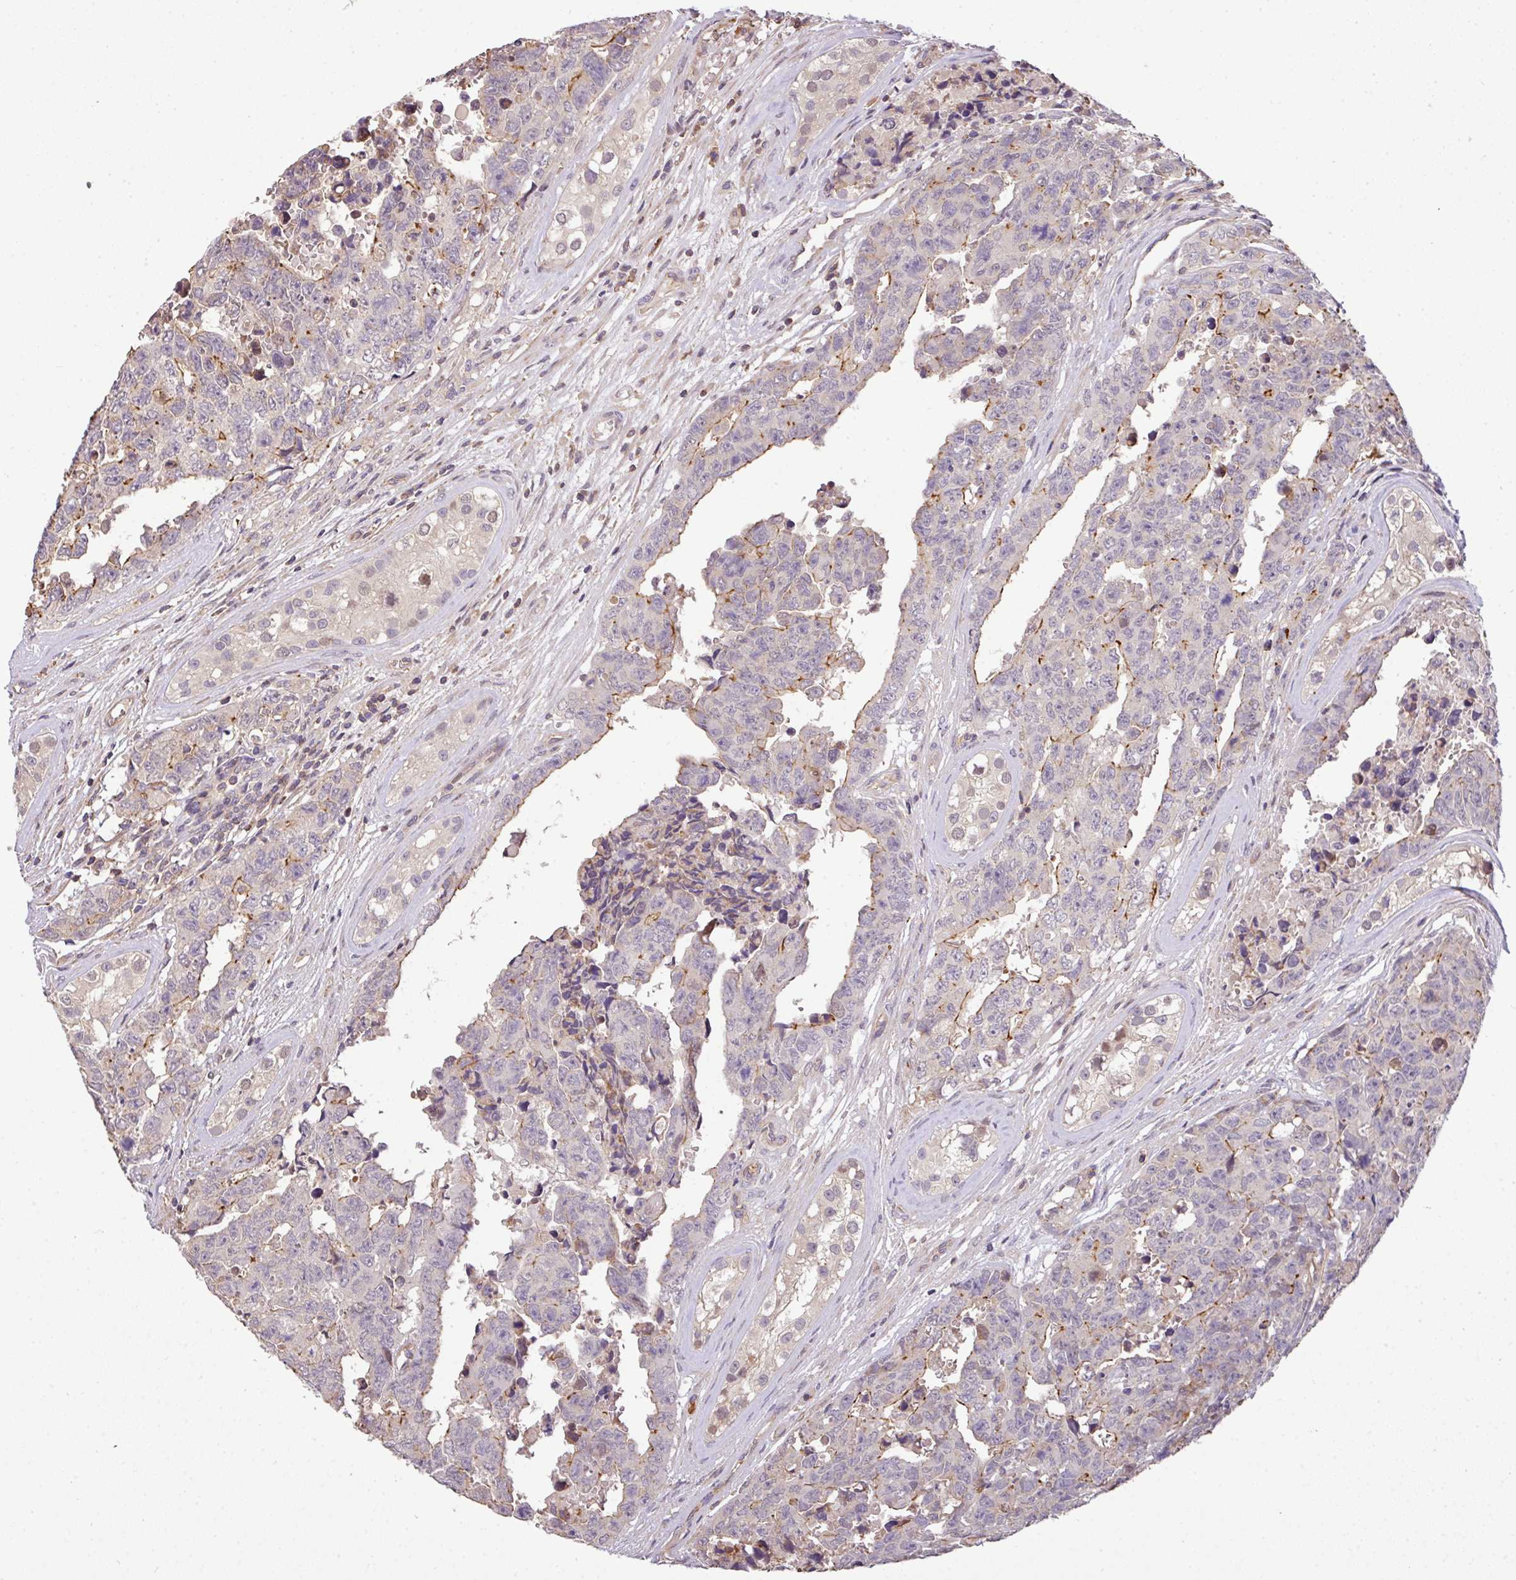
{"staining": {"intensity": "moderate", "quantity": "<25%", "location": "cytoplasmic/membranous"}, "tissue": "testis cancer", "cell_type": "Tumor cells", "image_type": "cancer", "snomed": [{"axis": "morphology", "description": "Normal tissue, NOS"}, {"axis": "morphology", "description": "Carcinoma, Embryonal, NOS"}, {"axis": "topography", "description": "Testis"}, {"axis": "topography", "description": "Epididymis"}], "caption": "Human testis cancer (embryonal carcinoma) stained for a protein (brown) shows moderate cytoplasmic/membranous positive staining in approximately <25% of tumor cells.", "gene": "CASS4", "patient": {"sex": "male", "age": 25}}